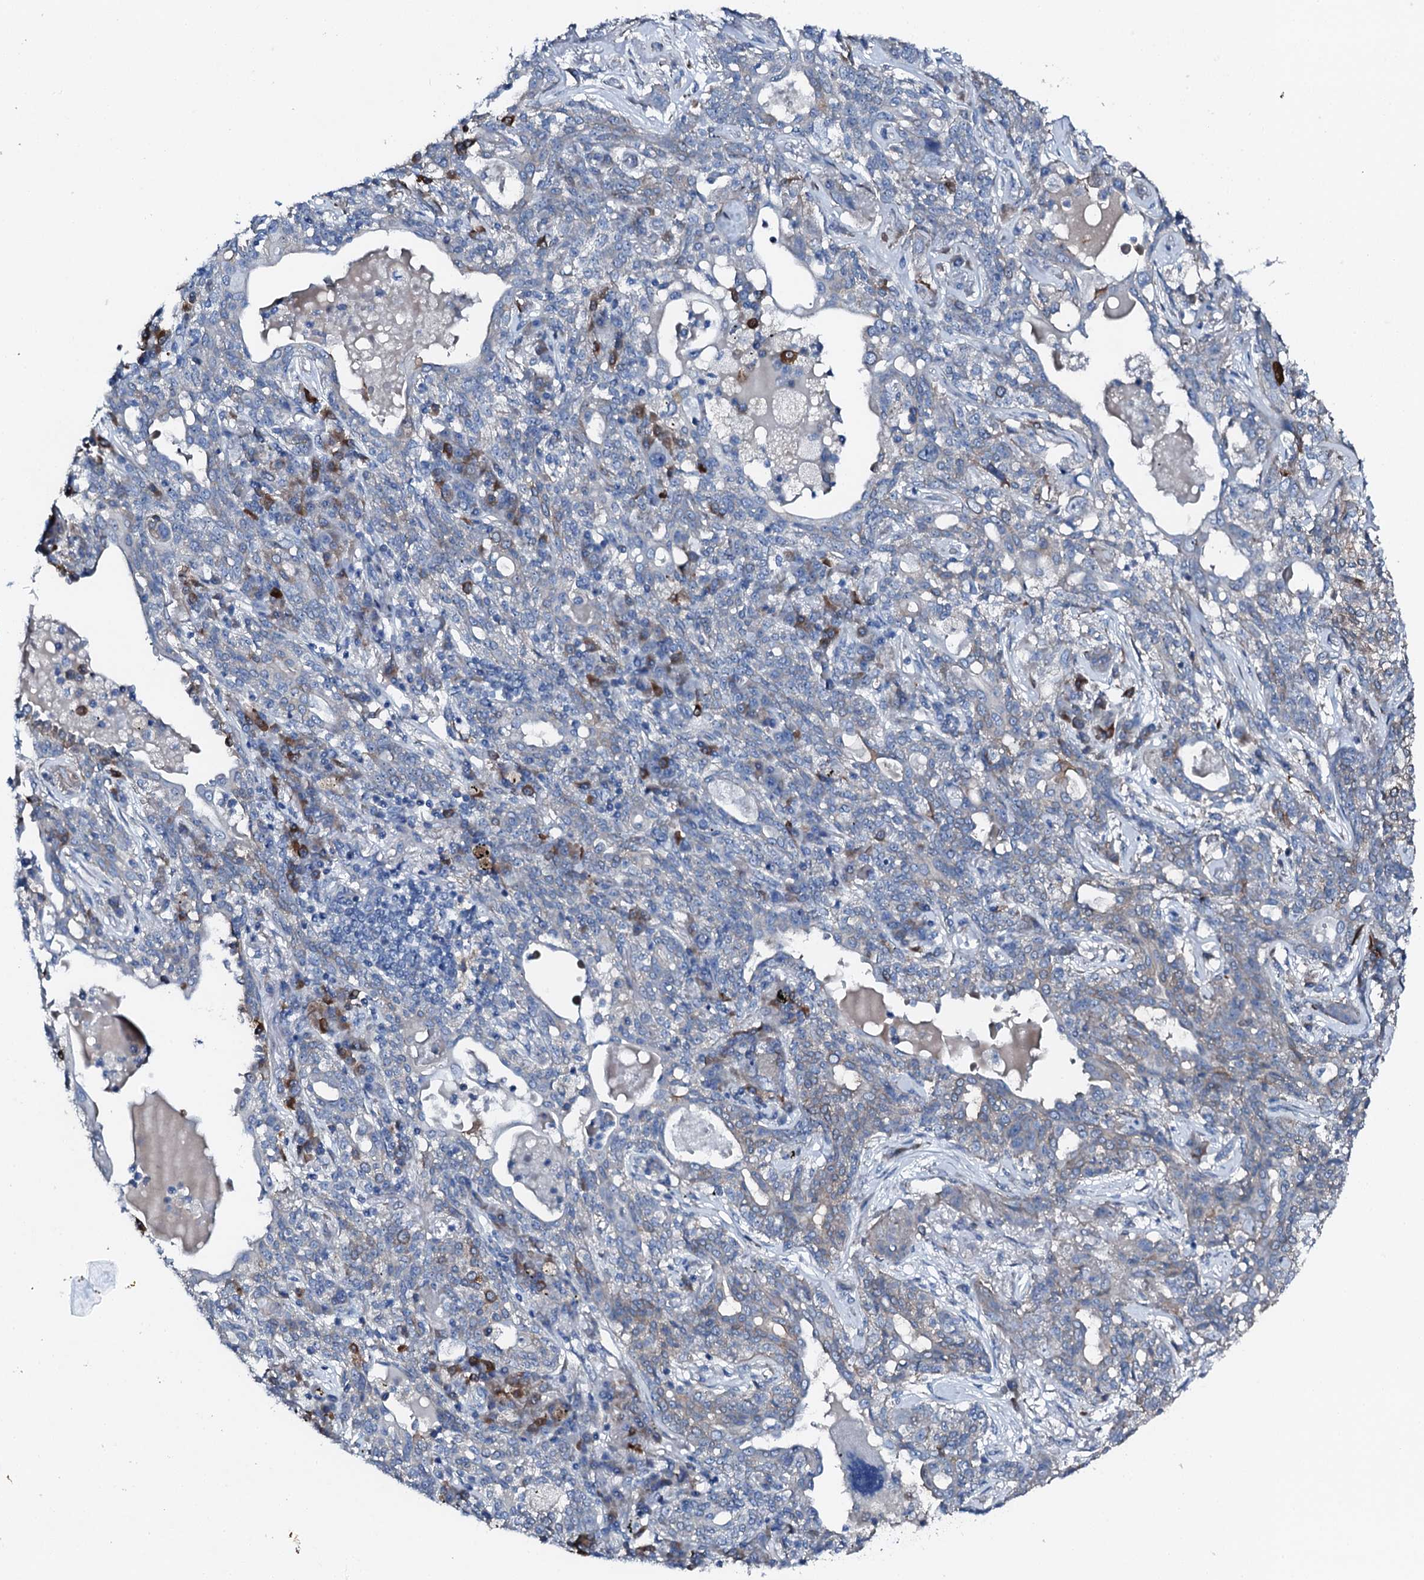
{"staining": {"intensity": "strong", "quantity": "<25%", "location": "cytoplasmic/membranous"}, "tissue": "lung cancer", "cell_type": "Tumor cells", "image_type": "cancer", "snomed": [{"axis": "morphology", "description": "Squamous cell carcinoma, NOS"}, {"axis": "topography", "description": "Lung"}], "caption": "Lung cancer (squamous cell carcinoma) stained for a protein exhibits strong cytoplasmic/membranous positivity in tumor cells.", "gene": "GFOD2", "patient": {"sex": "female", "age": 70}}